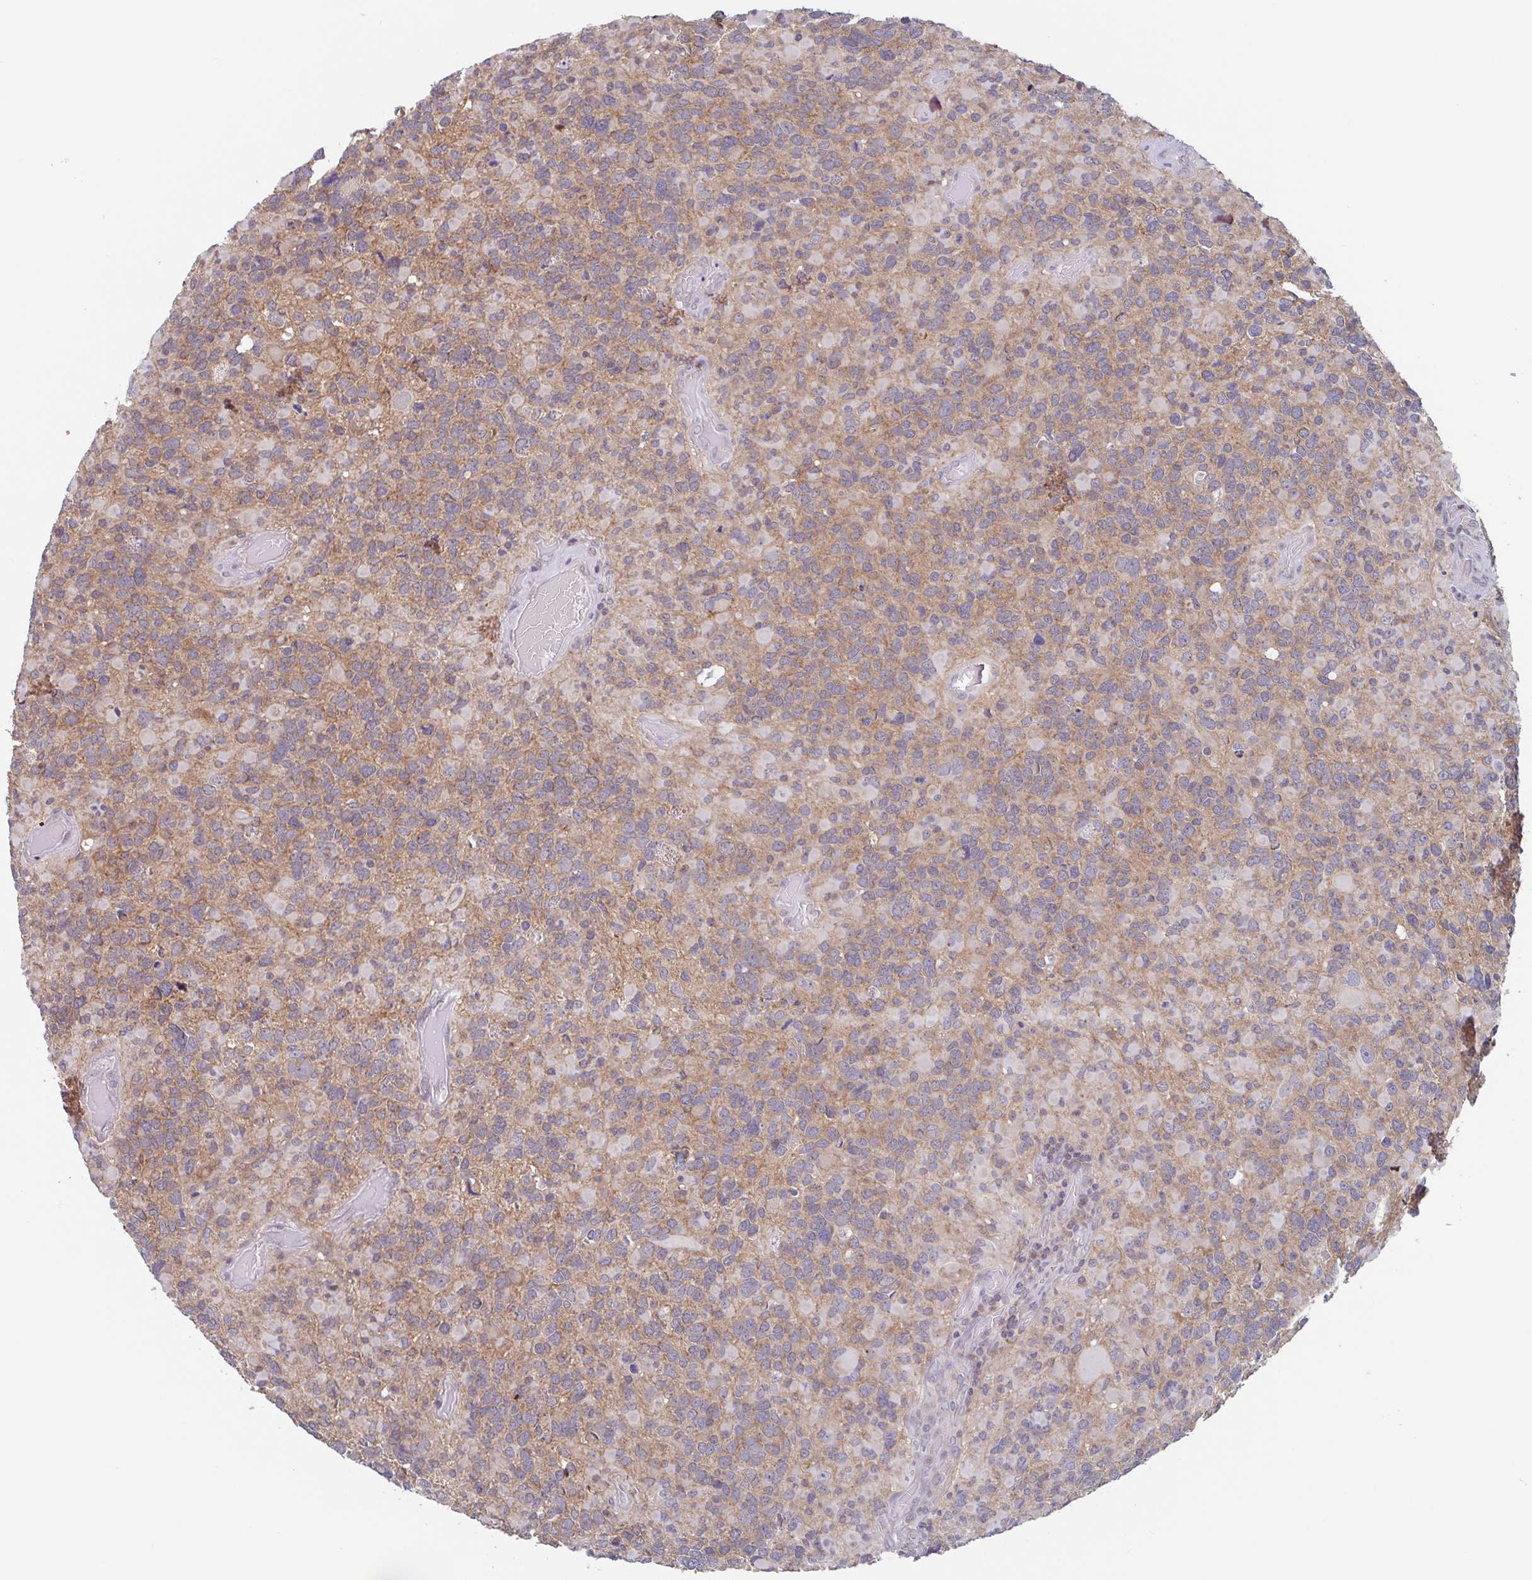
{"staining": {"intensity": "weak", "quantity": "25%-75%", "location": "cytoplasmic/membranous"}, "tissue": "glioma", "cell_type": "Tumor cells", "image_type": "cancer", "snomed": [{"axis": "morphology", "description": "Glioma, malignant, High grade"}, {"axis": "topography", "description": "Brain"}], "caption": "An IHC micrograph of neoplastic tissue is shown. Protein staining in brown labels weak cytoplasmic/membranous positivity in glioma within tumor cells.", "gene": "SURF1", "patient": {"sex": "female", "age": 40}}